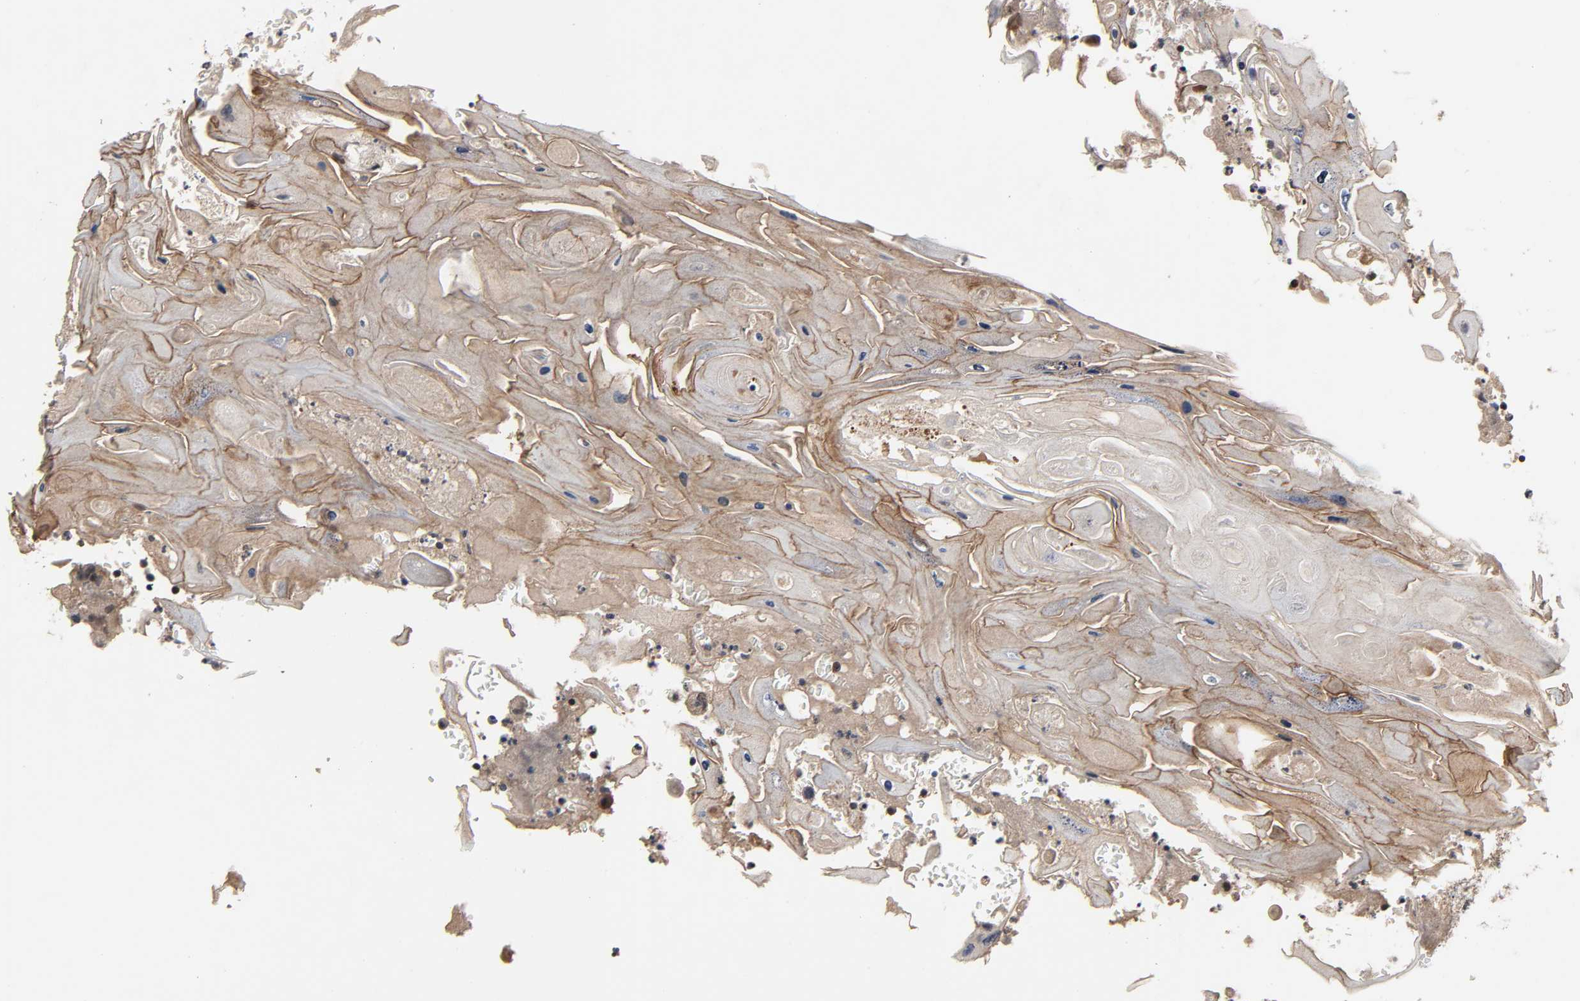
{"staining": {"intensity": "weak", "quantity": "<25%", "location": "cytoplasmic/membranous"}, "tissue": "head and neck cancer", "cell_type": "Tumor cells", "image_type": "cancer", "snomed": [{"axis": "morphology", "description": "Squamous cell carcinoma, NOS"}, {"axis": "topography", "description": "Oral tissue"}, {"axis": "topography", "description": "Head-Neck"}], "caption": "IHC image of neoplastic tissue: head and neck squamous cell carcinoma stained with DAB demonstrates no significant protein expression in tumor cells.", "gene": "HTR1E", "patient": {"sex": "female", "age": 76}}